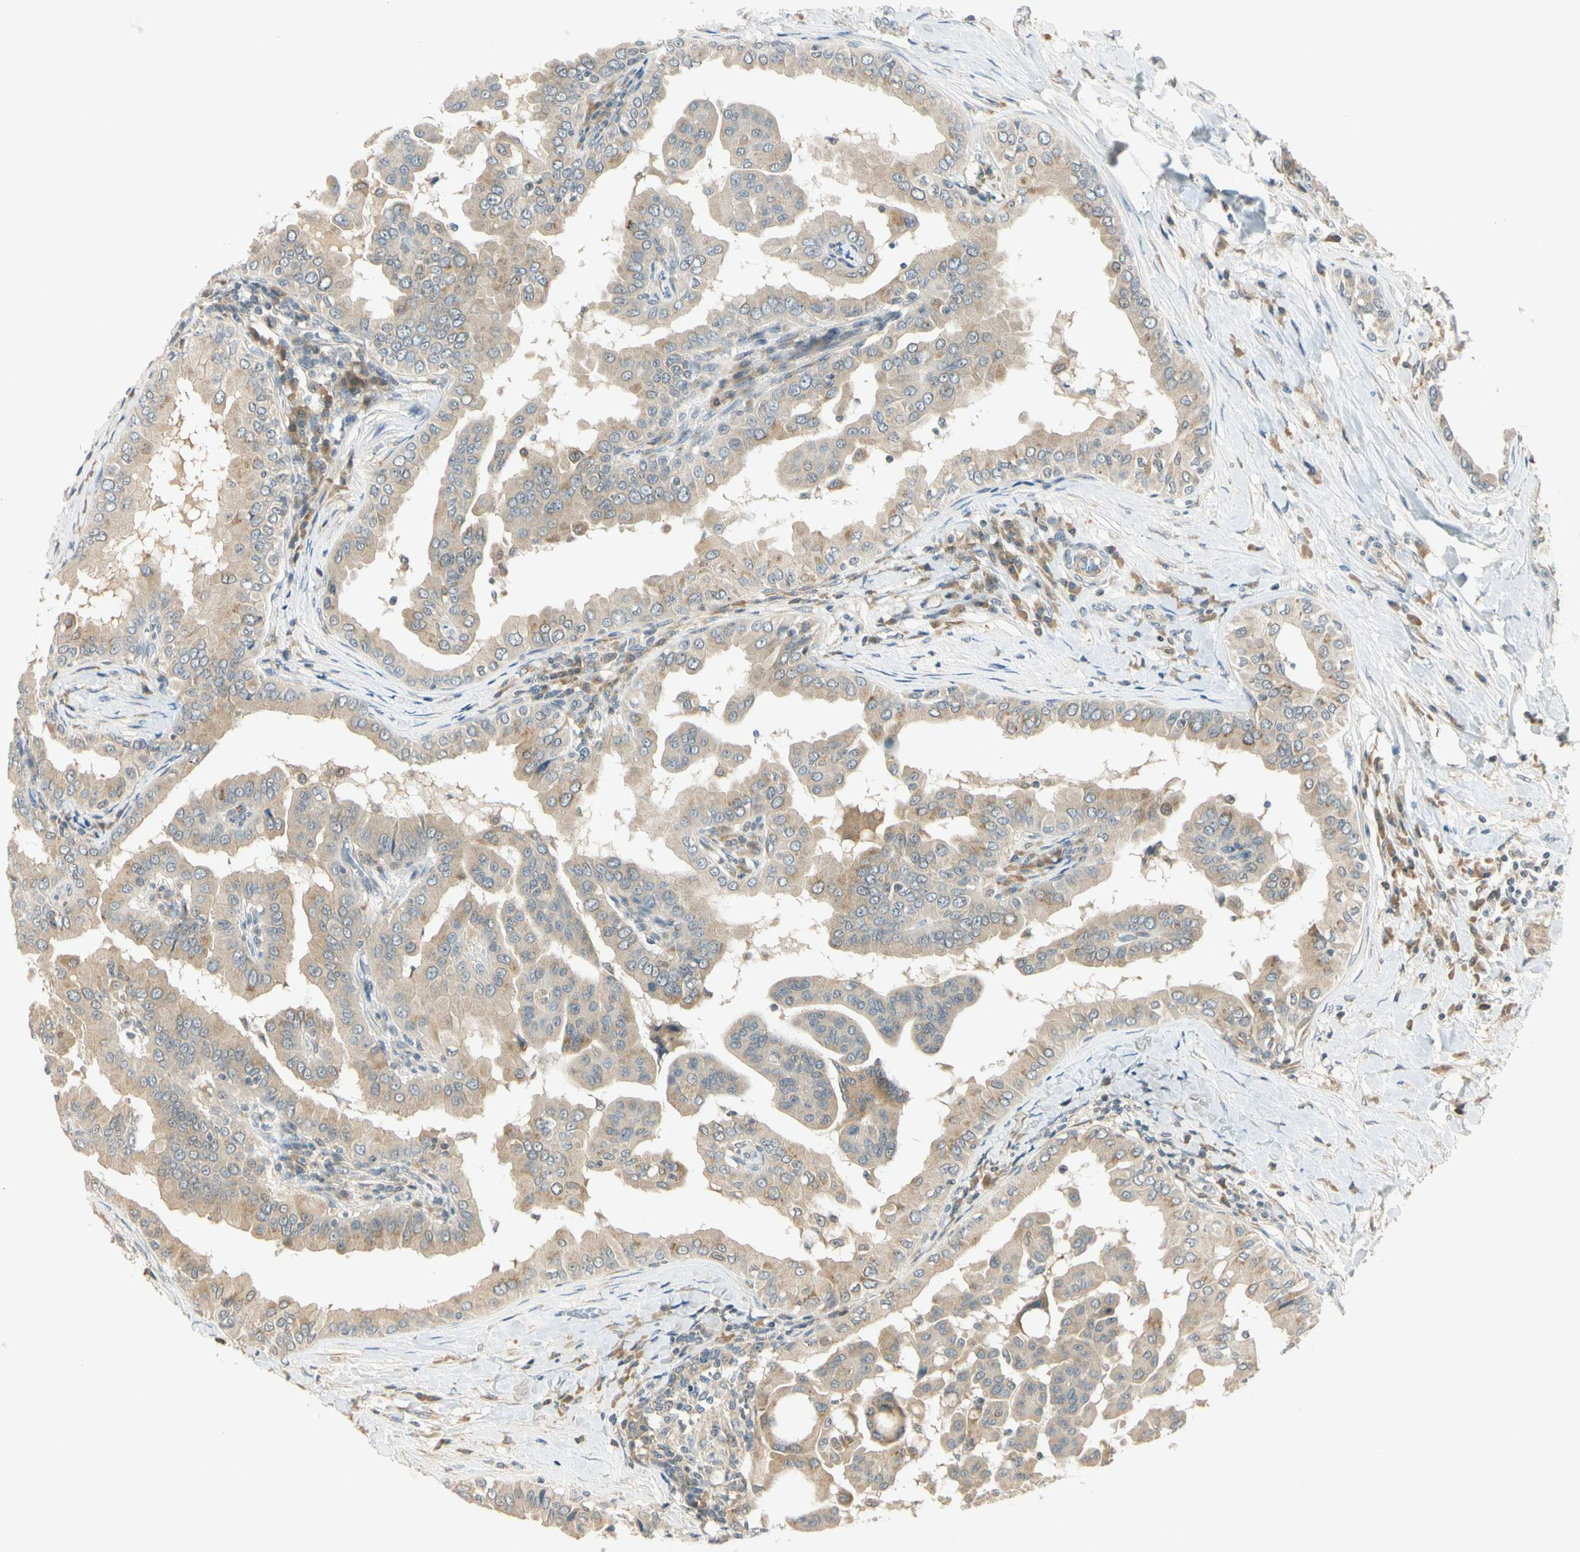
{"staining": {"intensity": "moderate", "quantity": ">75%", "location": "cytoplasmic/membranous"}, "tissue": "thyroid cancer", "cell_type": "Tumor cells", "image_type": "cancer", "snomed": [{"axis": "morphology", "description": "Papillary adenocarcinoma, NOS"}, {"axis": "topography", "description": "Thyroid gland"}], "caption": "Protein analysis of thyroid papillary adenocarcinoma tissue demonstrates moderate cytoplasmic/membranous staining in approximately >75% of tumor cells.", "gene": "RPS6KB2", "patient": {"sex": "male", "age": 33}}